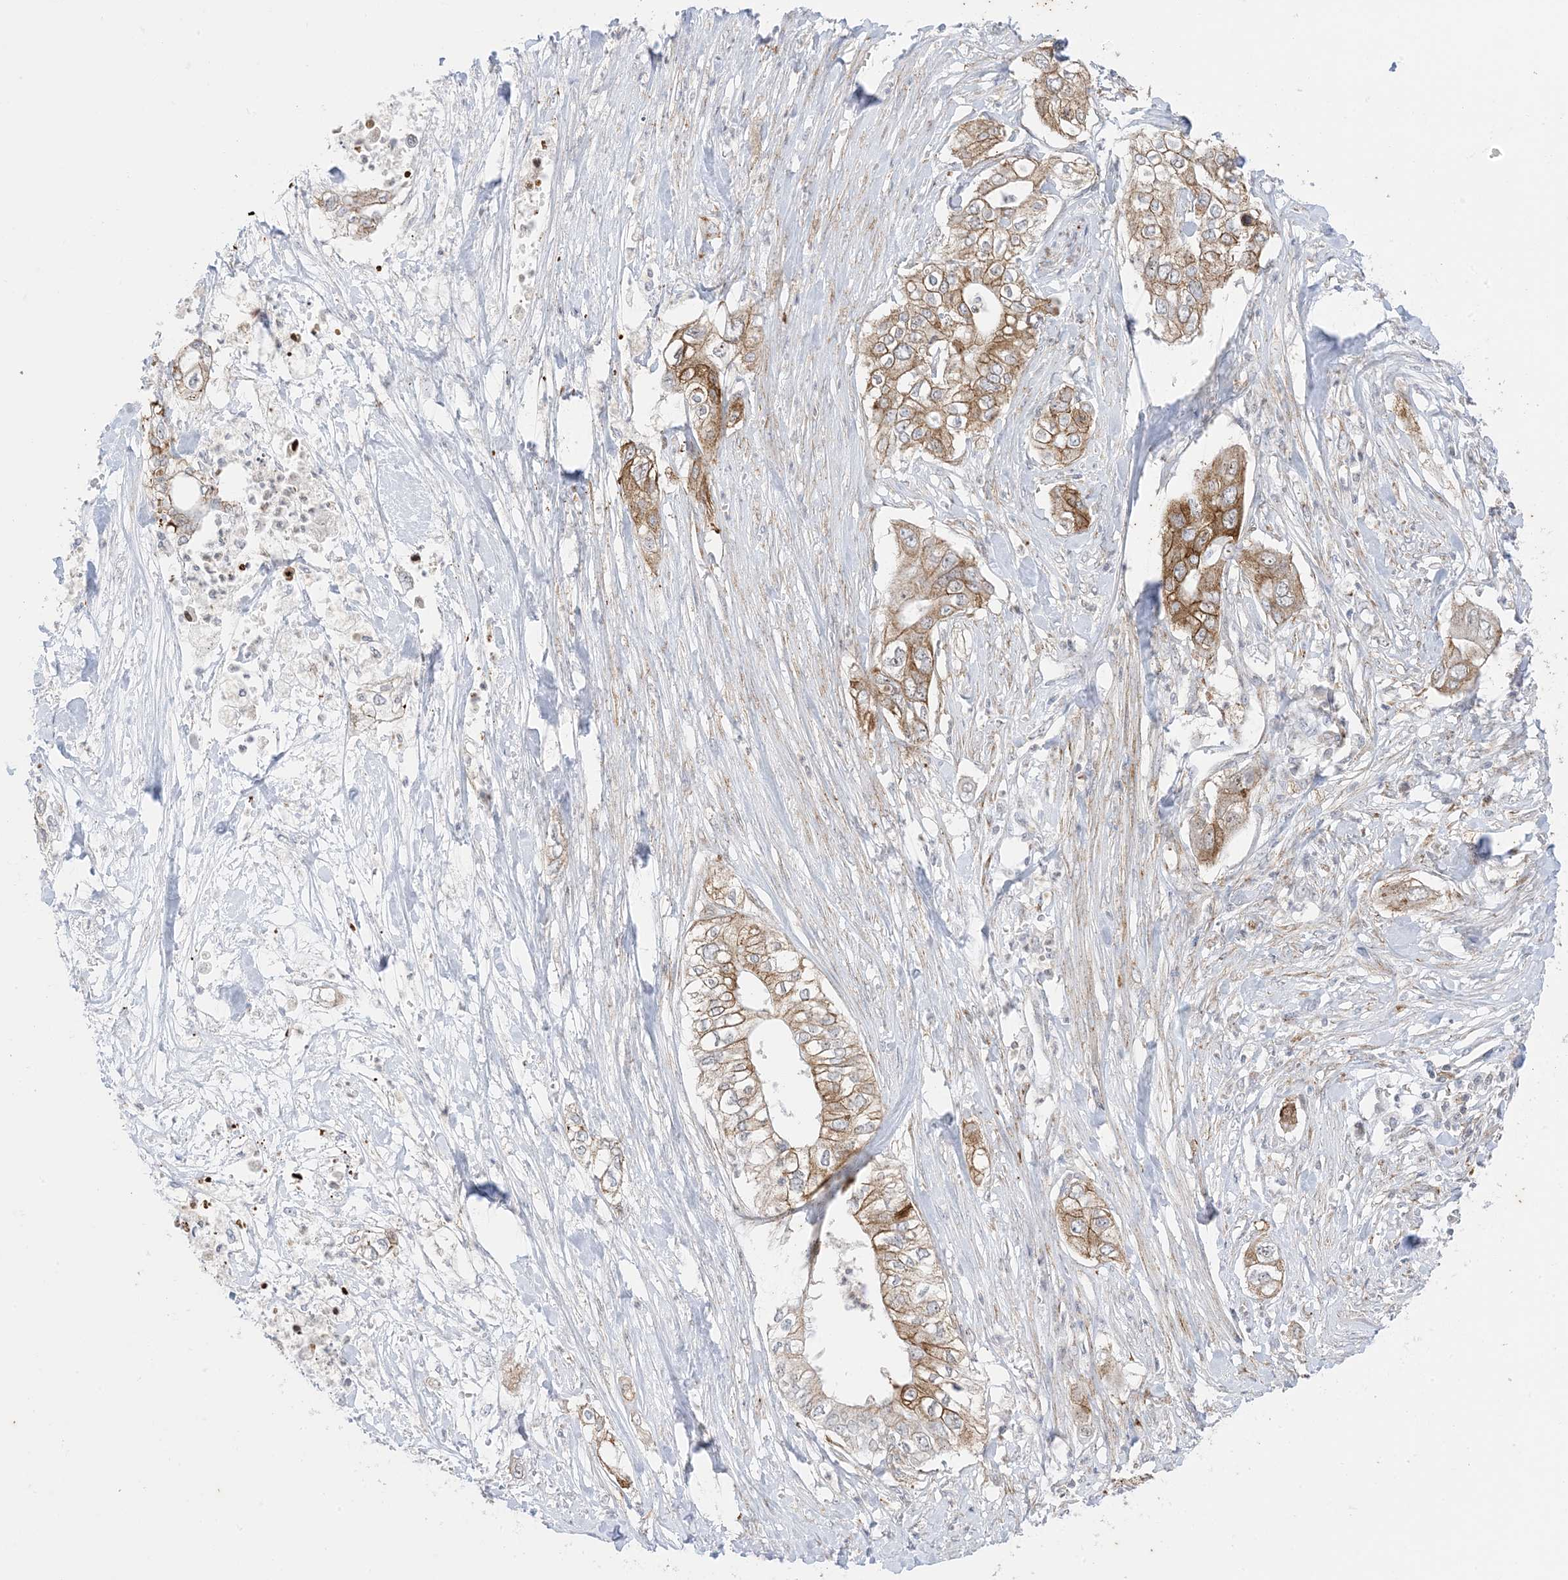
{"staining": {"intensity": "moderate", "quantity": "25%-75%", "location": "cytoplasmic/membranous"}, "tissue": "pancreatic cancer", "cell_type": "Tumor cells", "image_type": "cancer", "snomed": [{"axis": "morphology", "description": "Adenocarcinoma, NOS"}, {"axis": "topography", "description": "Pancreas"}], "caption": "This micrograph demonstrates pancreatic cancer stained with immunohistochemistry (IHC) to label a protein in brown. The cytoplasmic/membranous of tumor cells show moderate positivity for the protein. Nuclei are counter-stained blue.", "gene": "RAC1", "patient": {"sex": "female", "age": 78}}